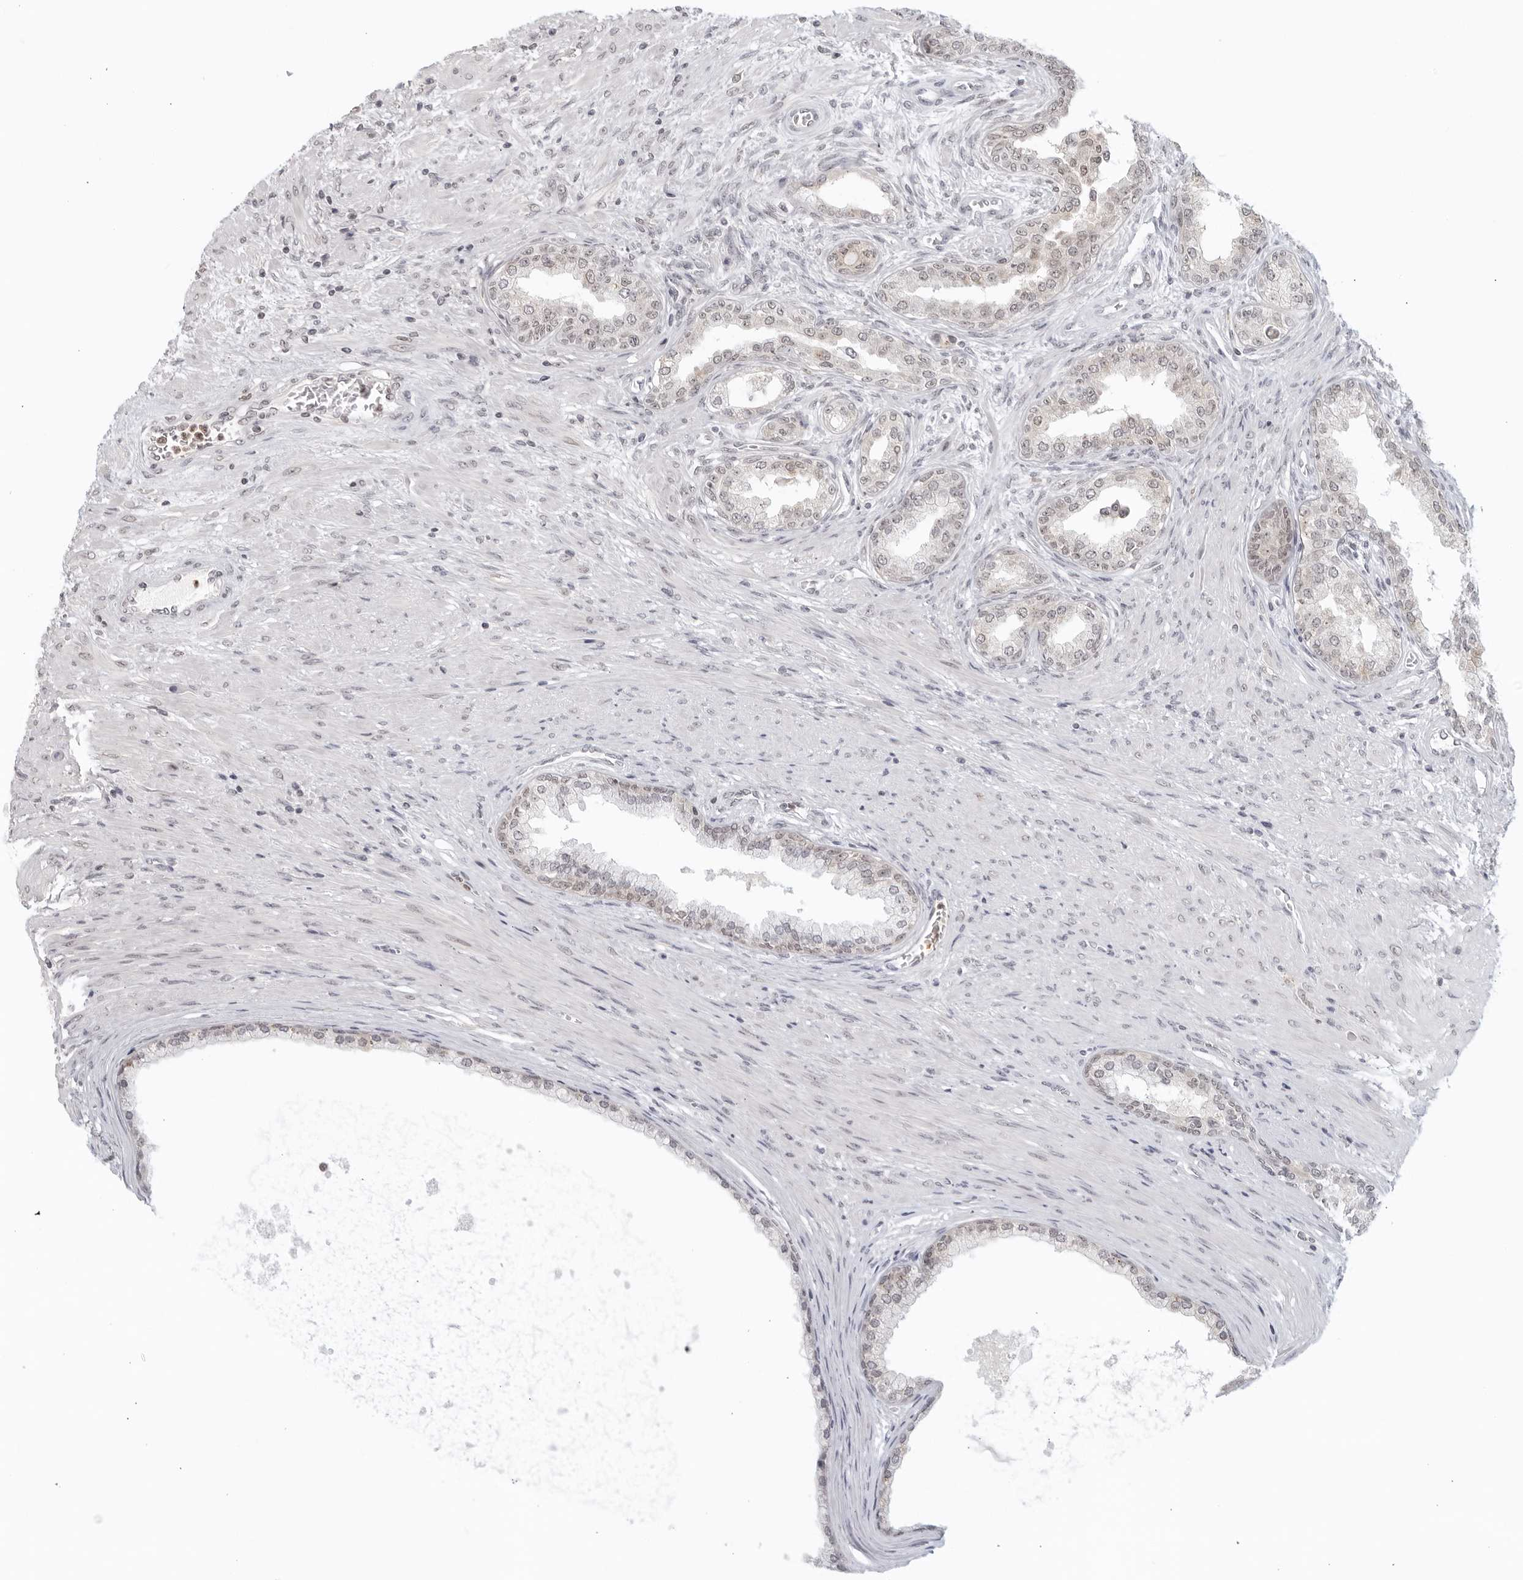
{"staining": {"intensity": "negative", "quantity": "none", "location": "none"}, "tissue": "prostate cancer", "cell_type": "Tumor cells", "image_type": "cancer", "snomed": [{"axis": "morphology", "description": "Normal tissue, NOS"}, {"axis": "morphology", "description": "Adenocarcinoma, Low grade"}, {"axis": "topography", "description": "Prostate"}, {"axis": "topography", "description": "Peripheral nerve tissue"}], "caption": "An image of human prostate cancer (low-grade adenocarcinoma) is negative for staining in tumor cells. The staining is performed using DAB brown chromogen with nuclei counter-stained in using hematoxylin.", "gene": "RAB11FIP3", "patient": {"sex": "male", "age": 71}}